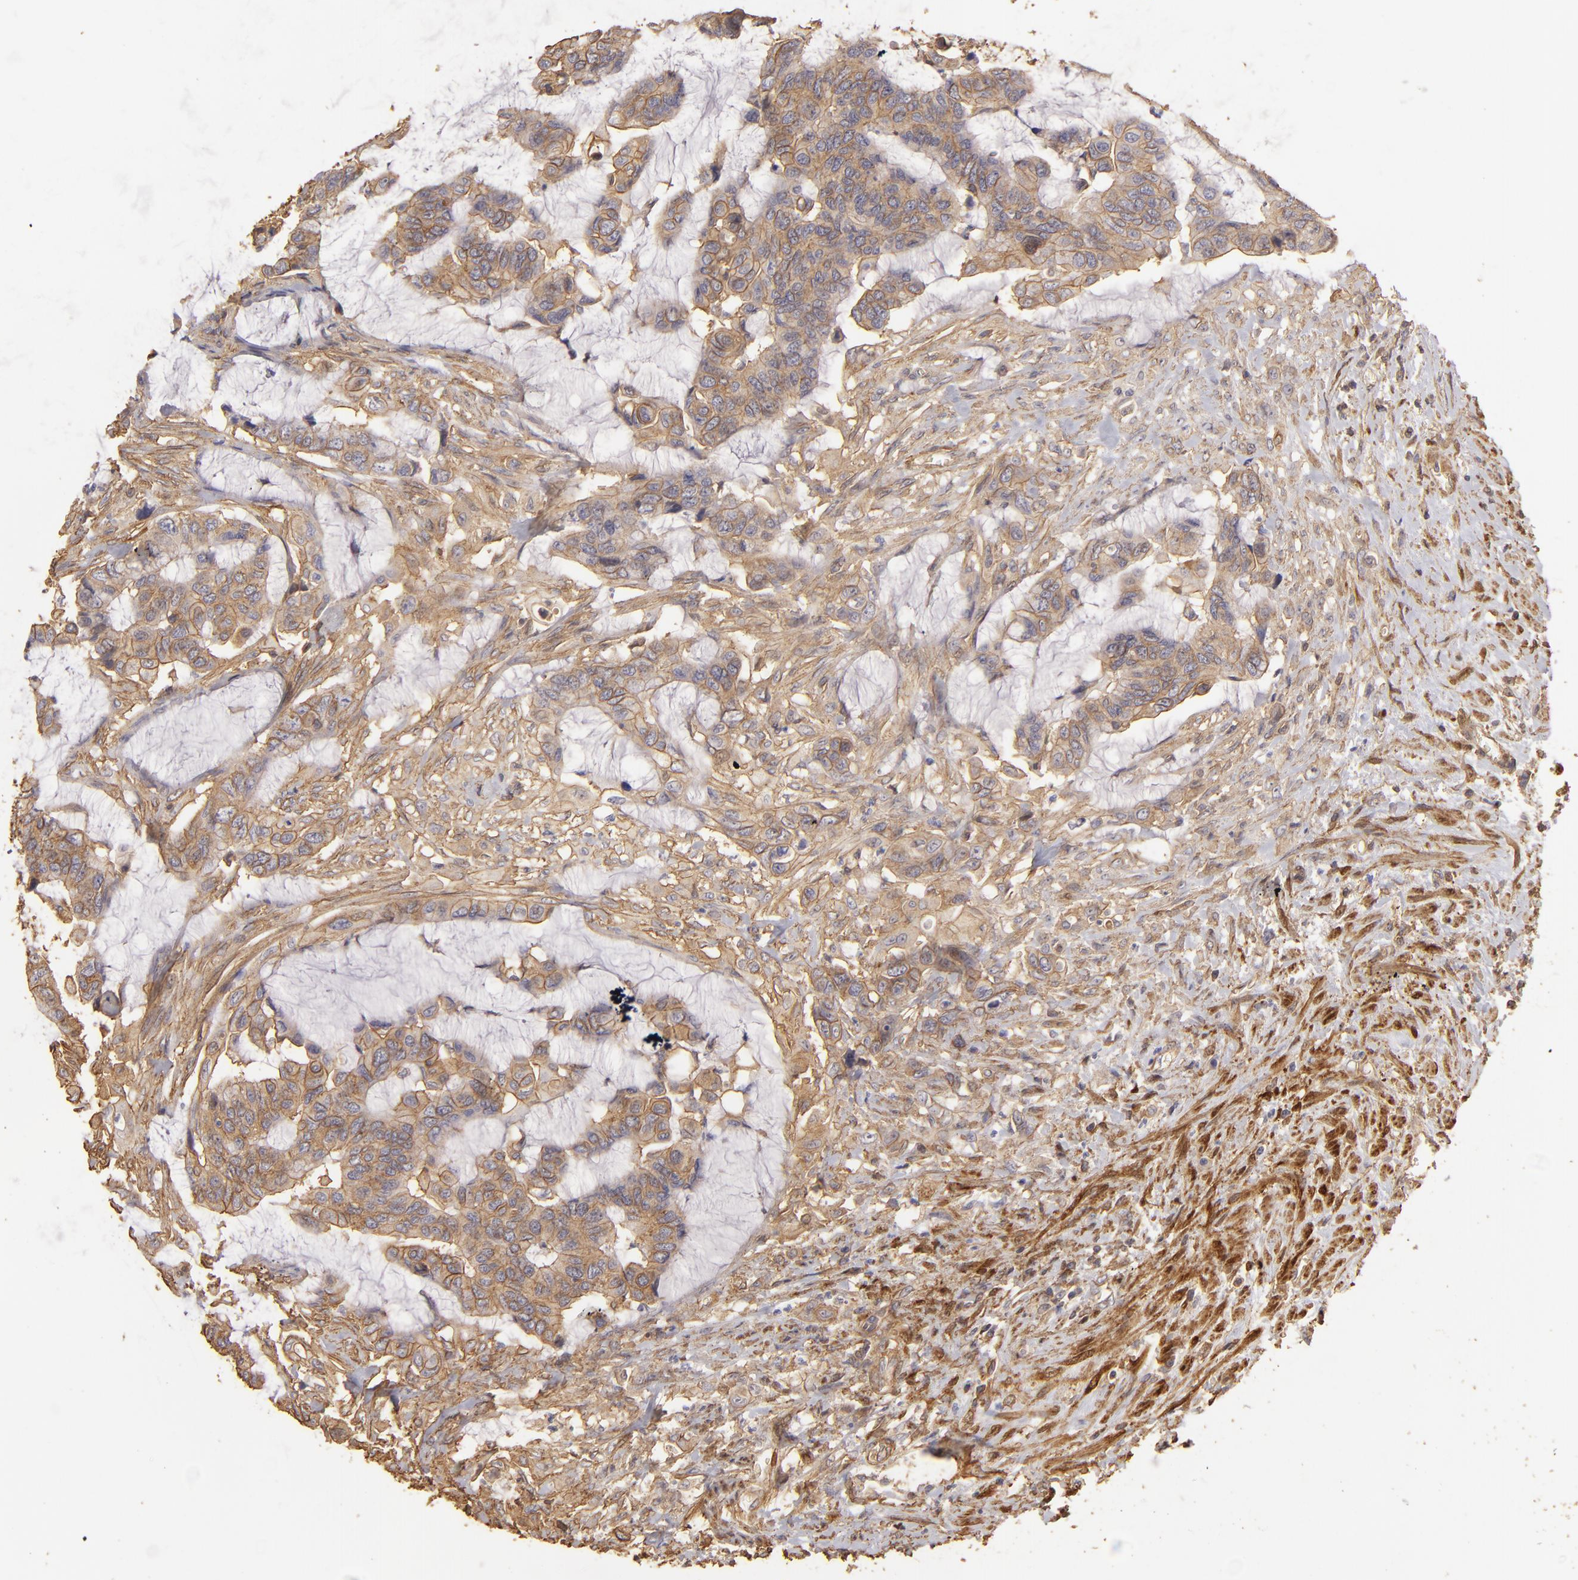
{"staining": {"intensity": "weak", "quantity": ">75%", "location": "cytoplasmic/membranous"}, "tissue": "colorectal cancer", "cell_type": "Tumor cells", "image_type": "cancer", "snomed": [{"axis": "morphology", "description": "Adenocarcinoma, NOS"}, {"axis": "topography", "description": "Rectum"}], "caption": "This is an image of immunohistochemistry staining of colorectal cancer (adenocarcinoma), which shows weak staining in the cytoplasmic/membranous of tumor cells.", "gene": "HSPB6", "patient": {"sex": "female", "age": 59}}